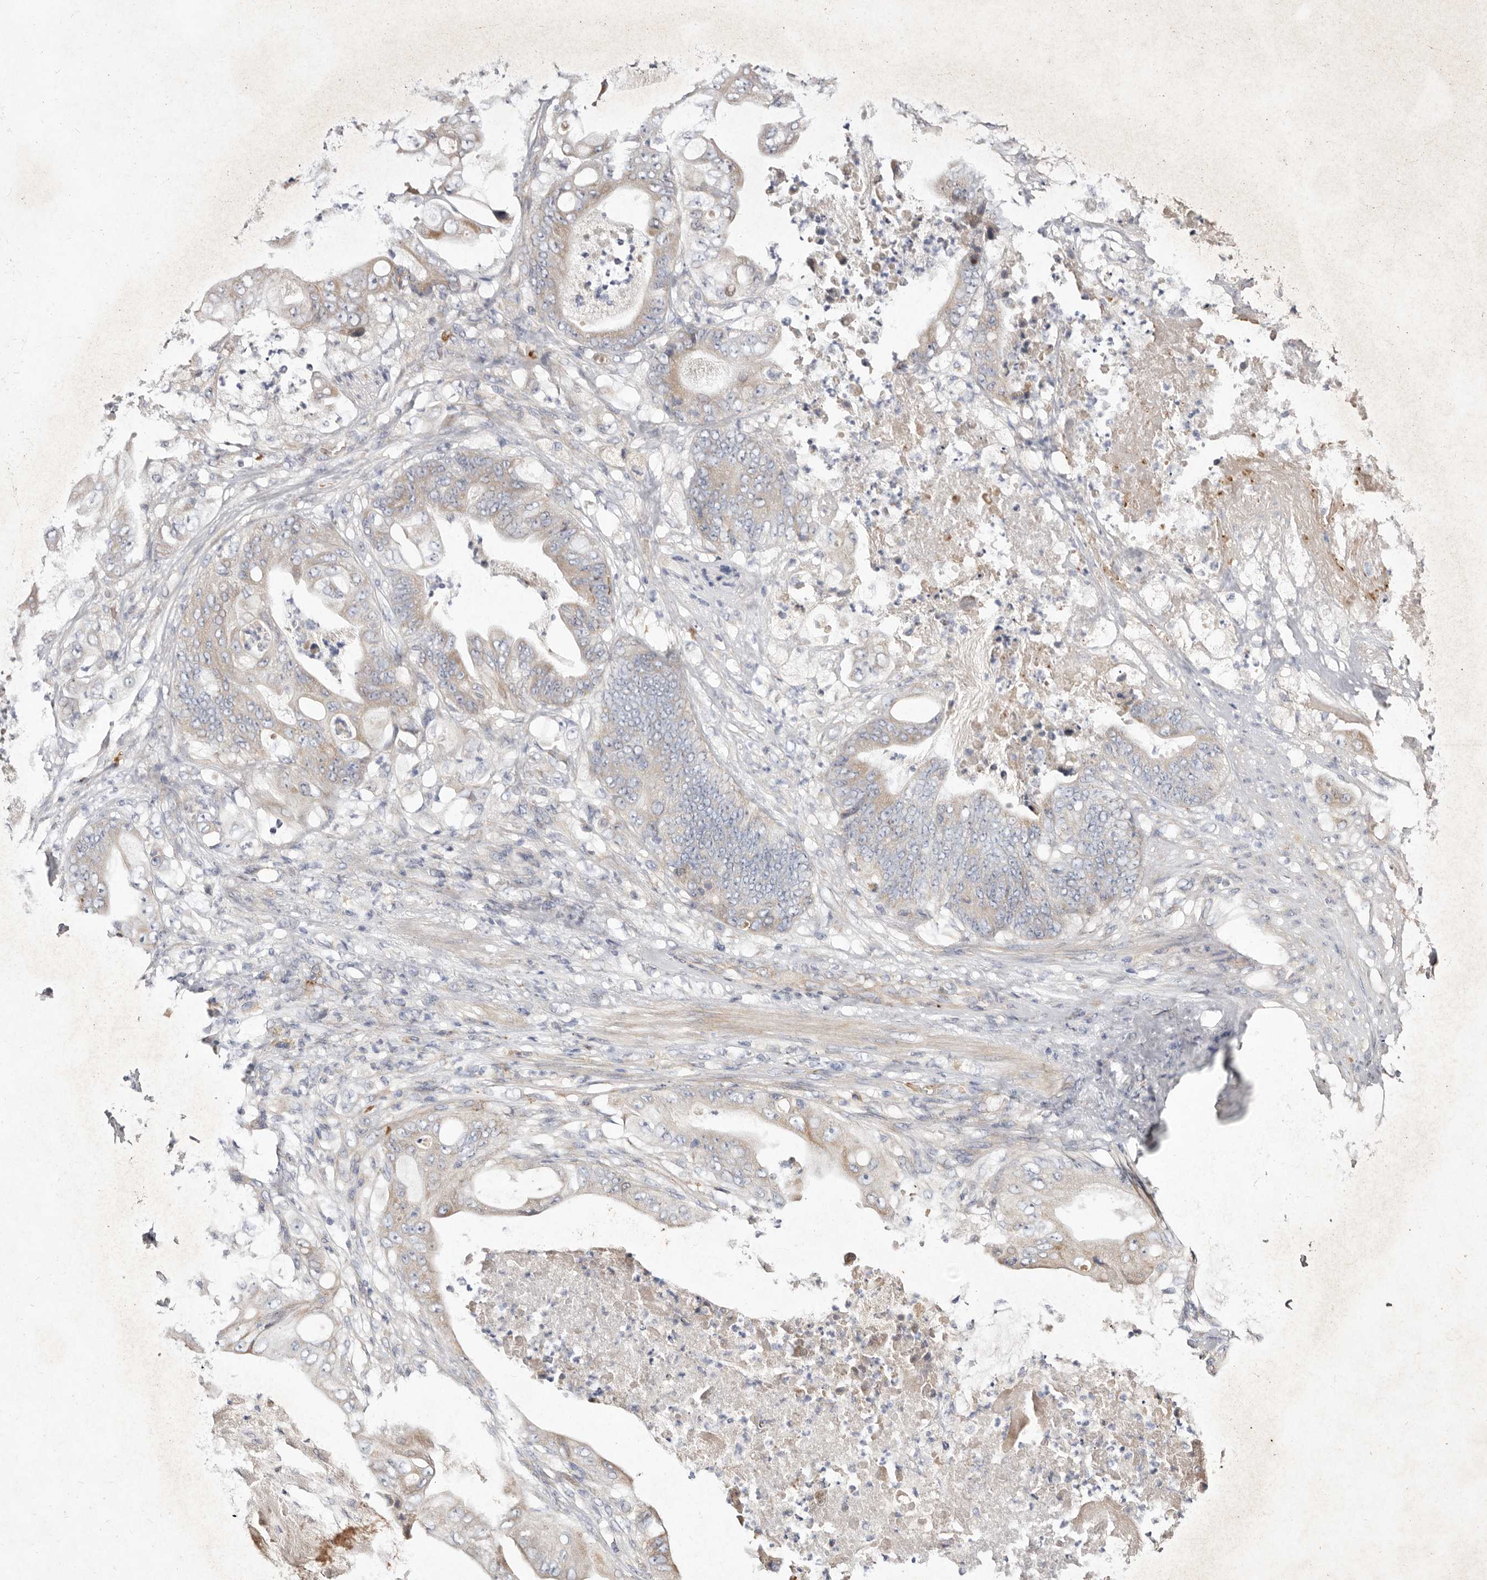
{"staining": {"intensity": "weak", "quantity": "25%-75%", "location": "cytoplasmic/membranous"}, "tissue": "stomach cancer", "cell_type": "Tumor cells", "image_type": "cancer", "snomed": [{"axis": "morphology", "description": "Adenocarcinoma, NOS"}, {"axis": "topography", "description": "Stomach"}], "caption": "Stomach cancer was stained to show a protein in brown. There is low levels of weak cytoplasmic/membranous expression in about 25%-75% of tumor cells.", "gene": "SLC25A20", "patient": {"sex": "female", "age": 73}}